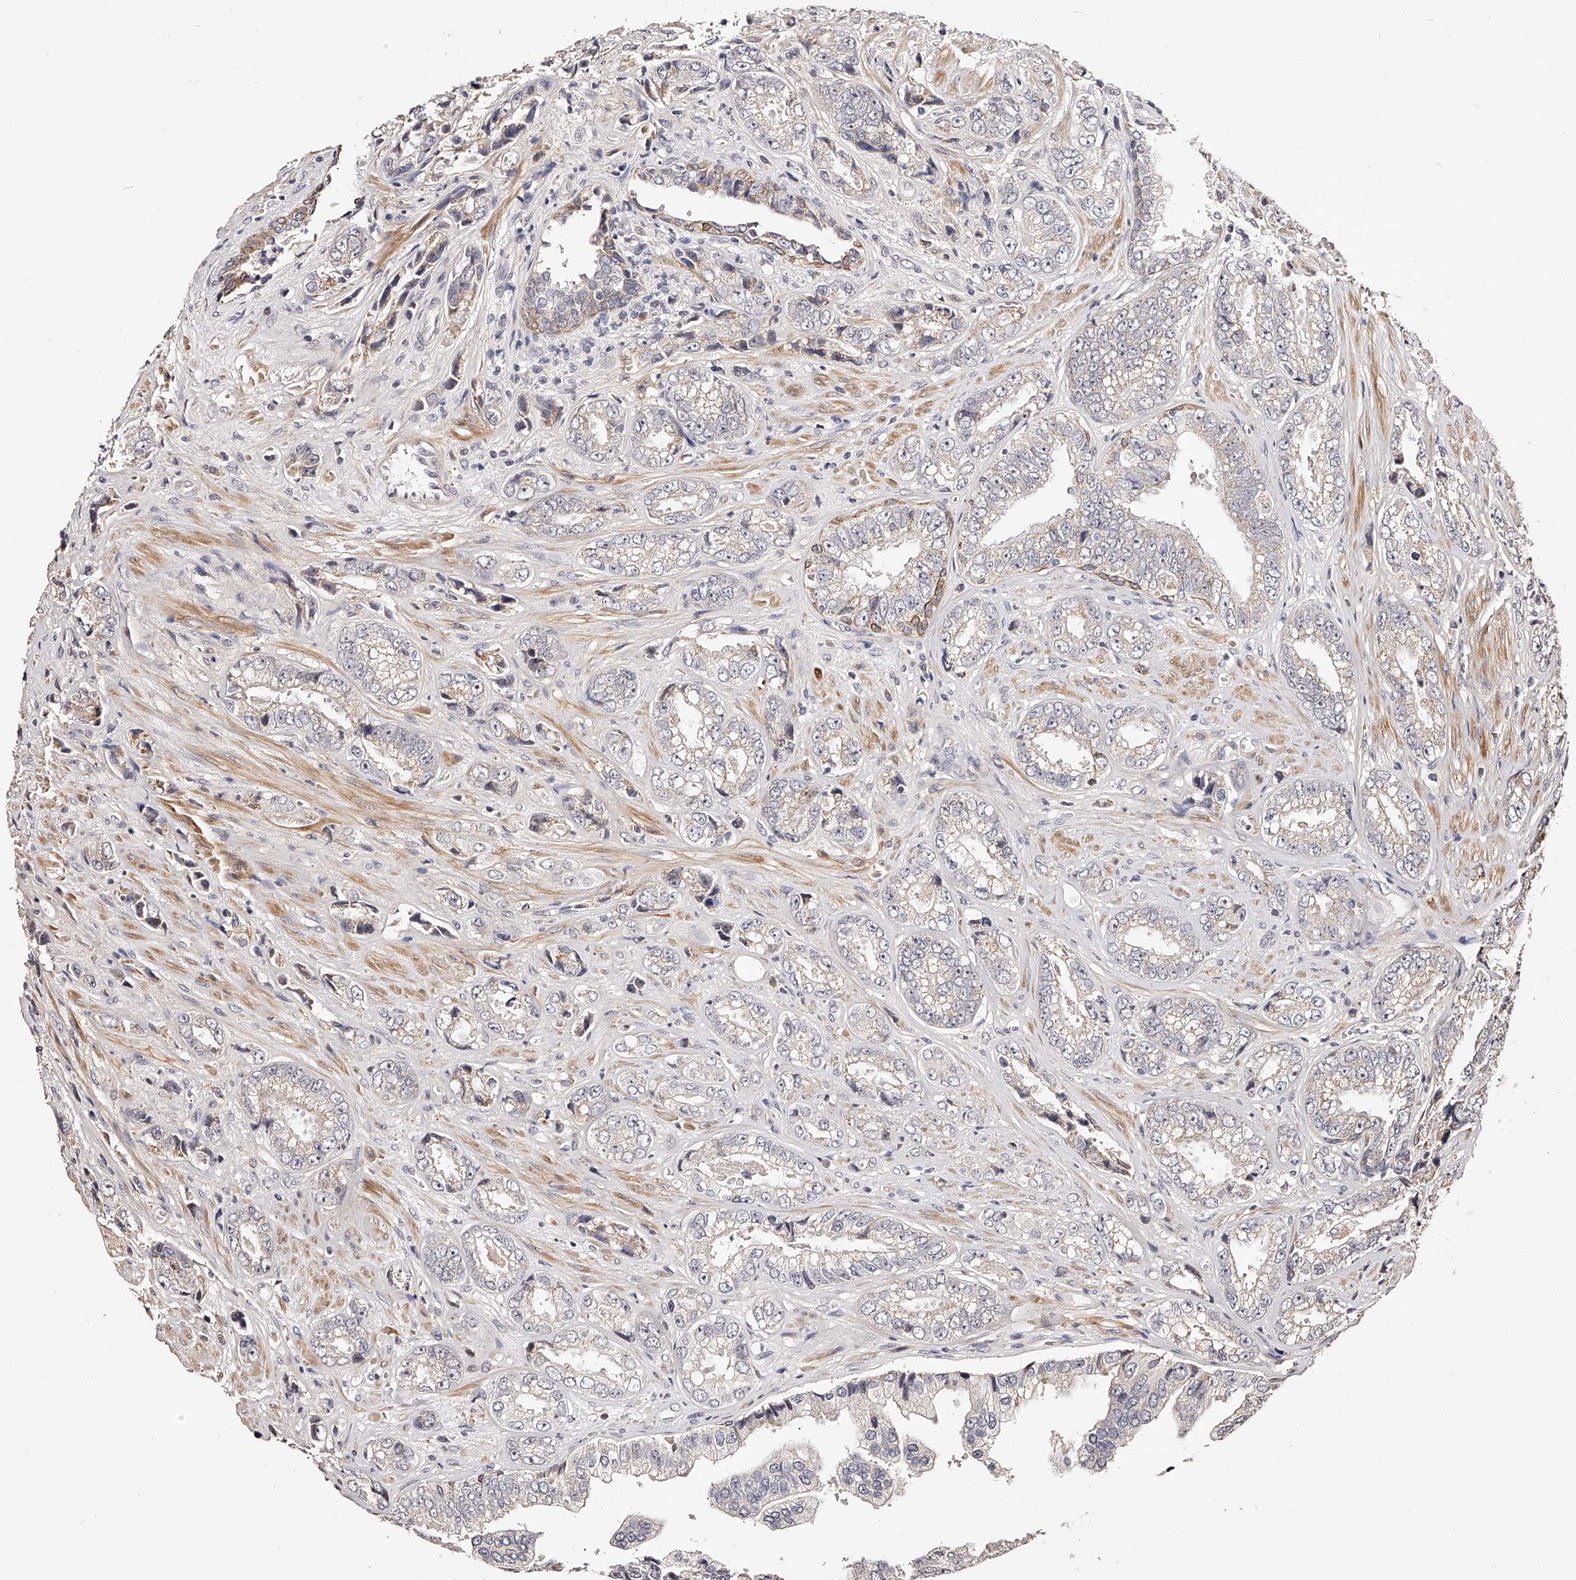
{"staining": {"intensity": "weak", "quantity": "<25%", "location": "cytoplasmic/membranous"}, "tissue": "prostate cancer", "cell_type": "Tumor cells", "image_type": "cancer", "snomed": [{"axis": "morphology", "description": "Adenocarcinoma, High grade"}, {"axis": "topography", "description": "Prostate"}], "caption": "Photomicrograph shows no protein staining in tumor cells of prostate adenocarcinoma (high-grade) tissue. Brightfield microscopy of immunohistochemistry (IHC) stained with DAB (brown) and hematoxylin (blue), captured at high magnification.", "gene": "ZNF502", "patient": {"sex": "male", "age": 61}}